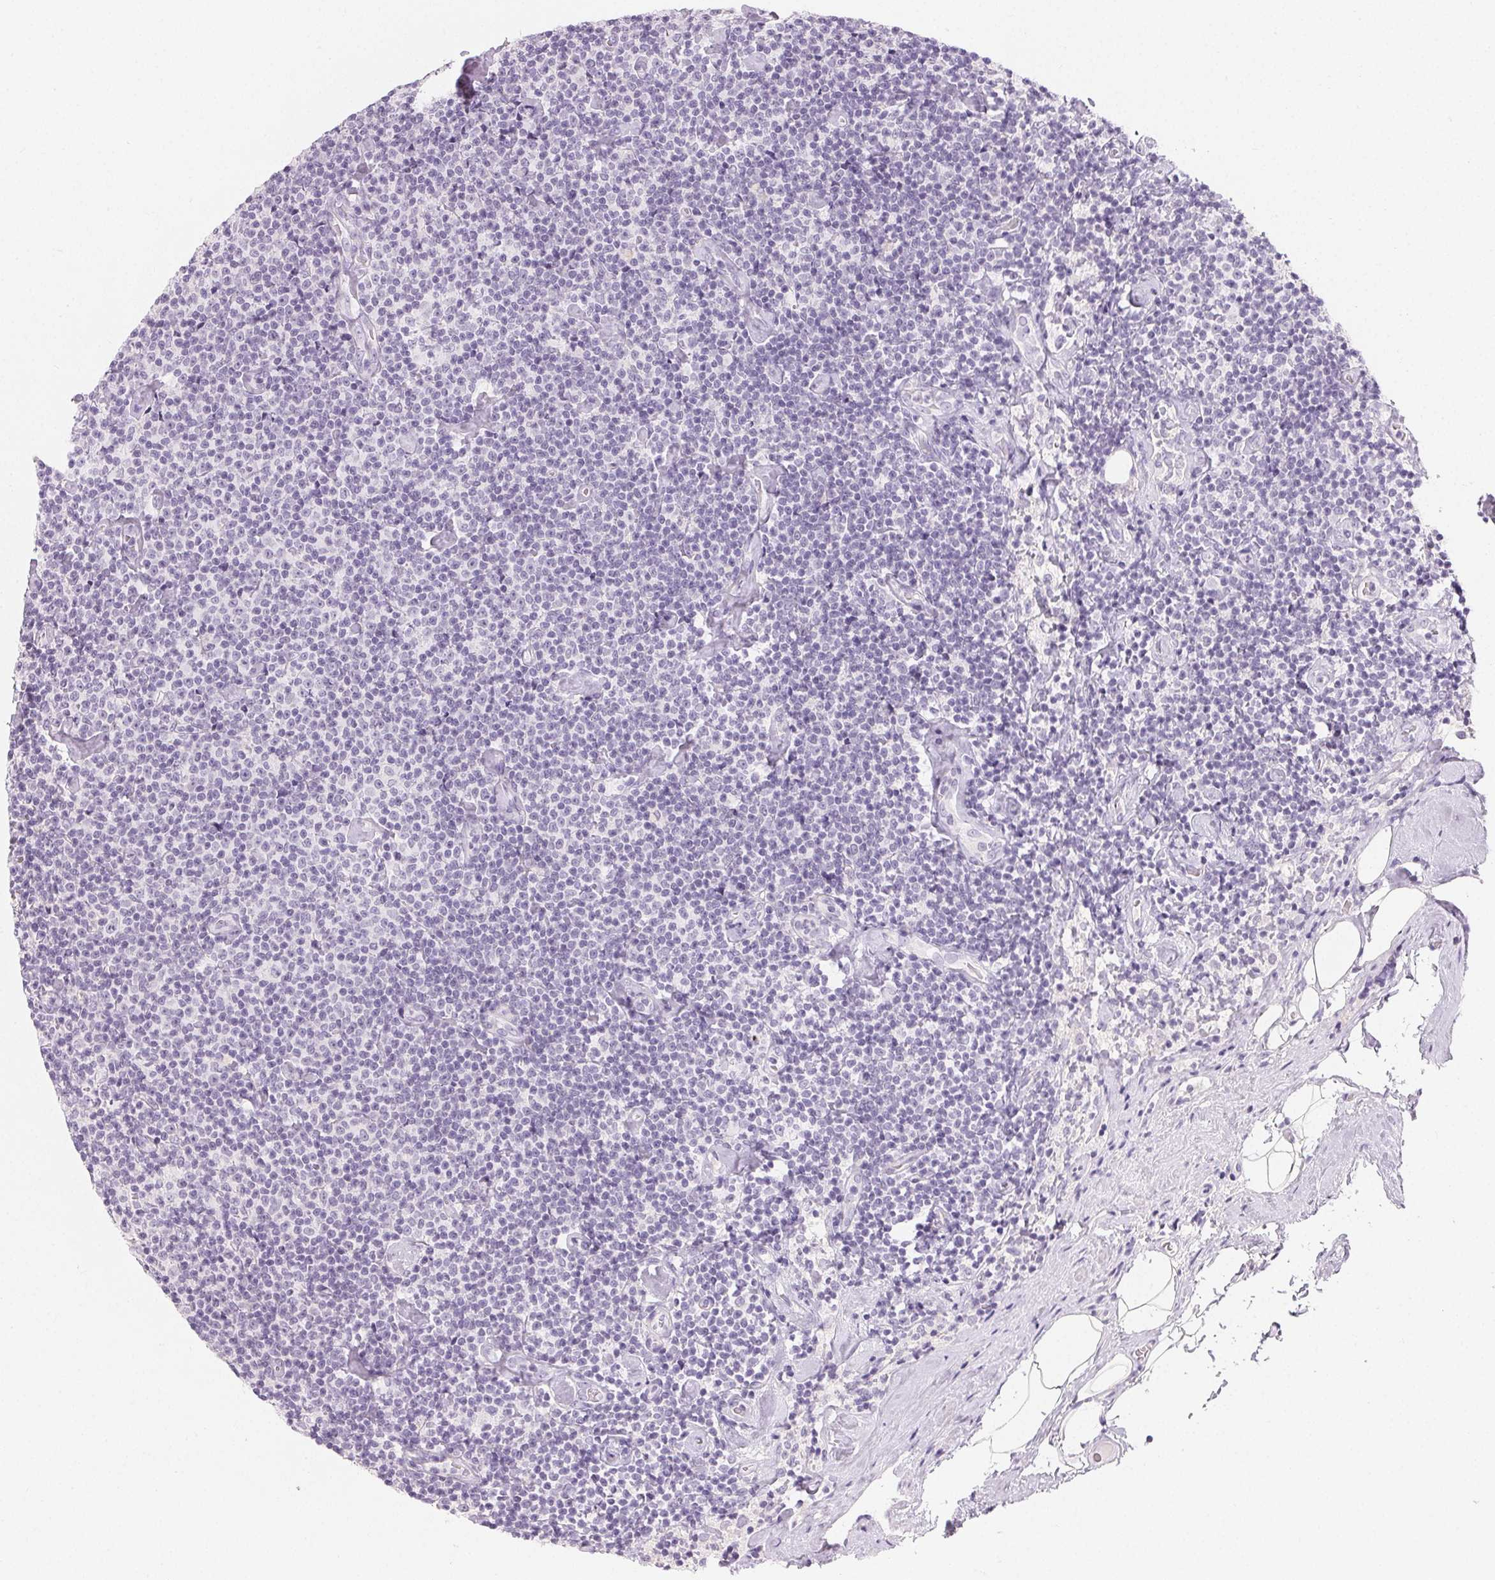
{"staining": {"intensity": "negative", "quantity": "none", "location": "none"}, "tissue": "lymphoma", "cell_type": "Tumor cells", "image_type": "cancer", "snomed": [{"axis": "morphology", "description": "Malignant lymphoma, non-Hodgkin's type, Low grade"}, {"axis": "topography", "description": "Lymph node"}], "caption": "Lymphoma stained for a protein using IHC exhibits no expression tumor cells.", "gene": "MIOX", "patient": {"sex": "male", "age": 81}}